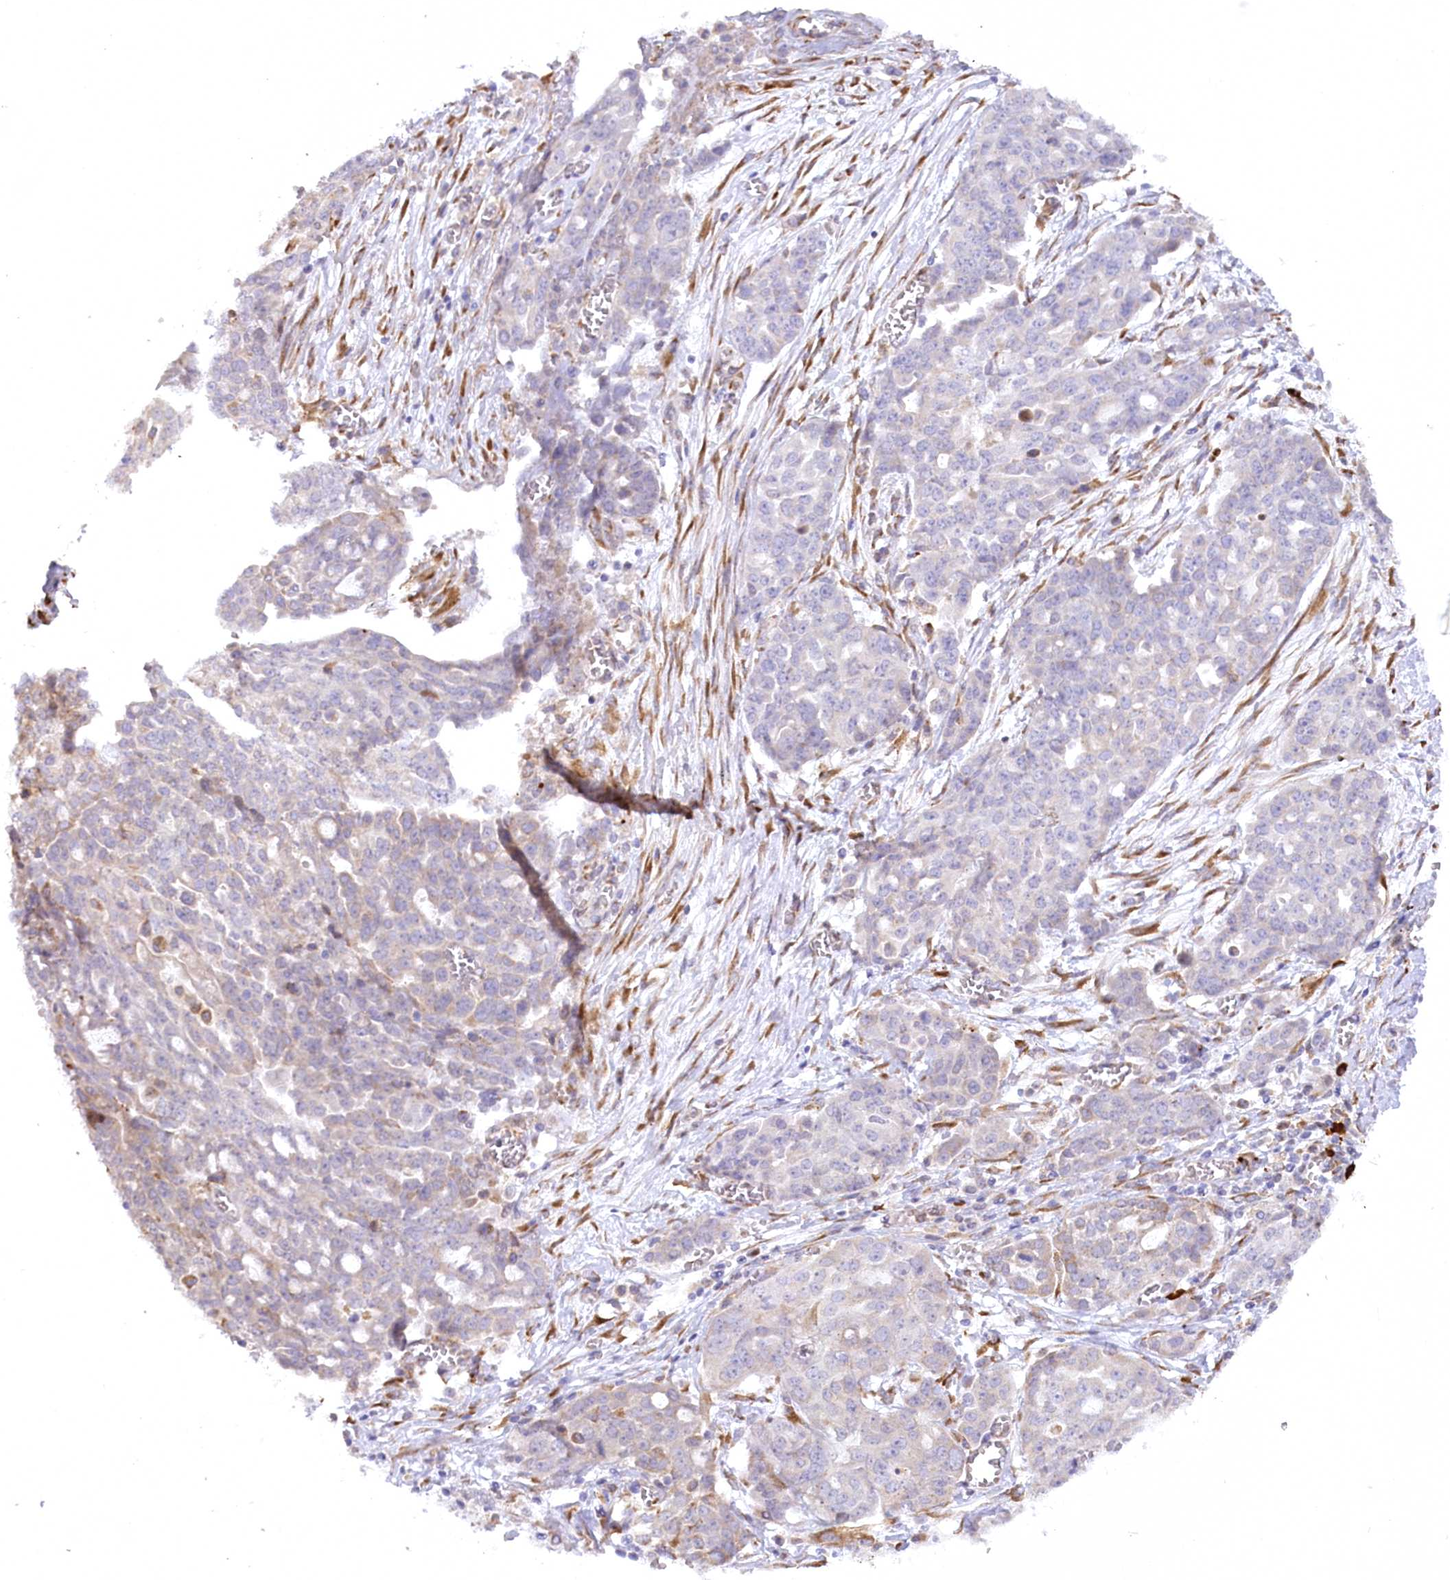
{"staining": {"intensity": "negative", "quantity": "none", "location": "none"}, "tissue": "ovarian cancer", "cell_type": "Tumor cells", "image_type": "cancer", "snomed": [{"axis": "morphology", "description": "Cystadenocarcinoma, serous, NOS"}, {"axis": "topography", "description": "Soft tissue"}, {"axis": "topography", "description": "Ovary"}], "caption": "Human ovarian cancer stained for a protein using IHC exhibits no staining in tumor cells.", "gene": "NCKAP5", "patient": {"sex": "female", "age": 57}}